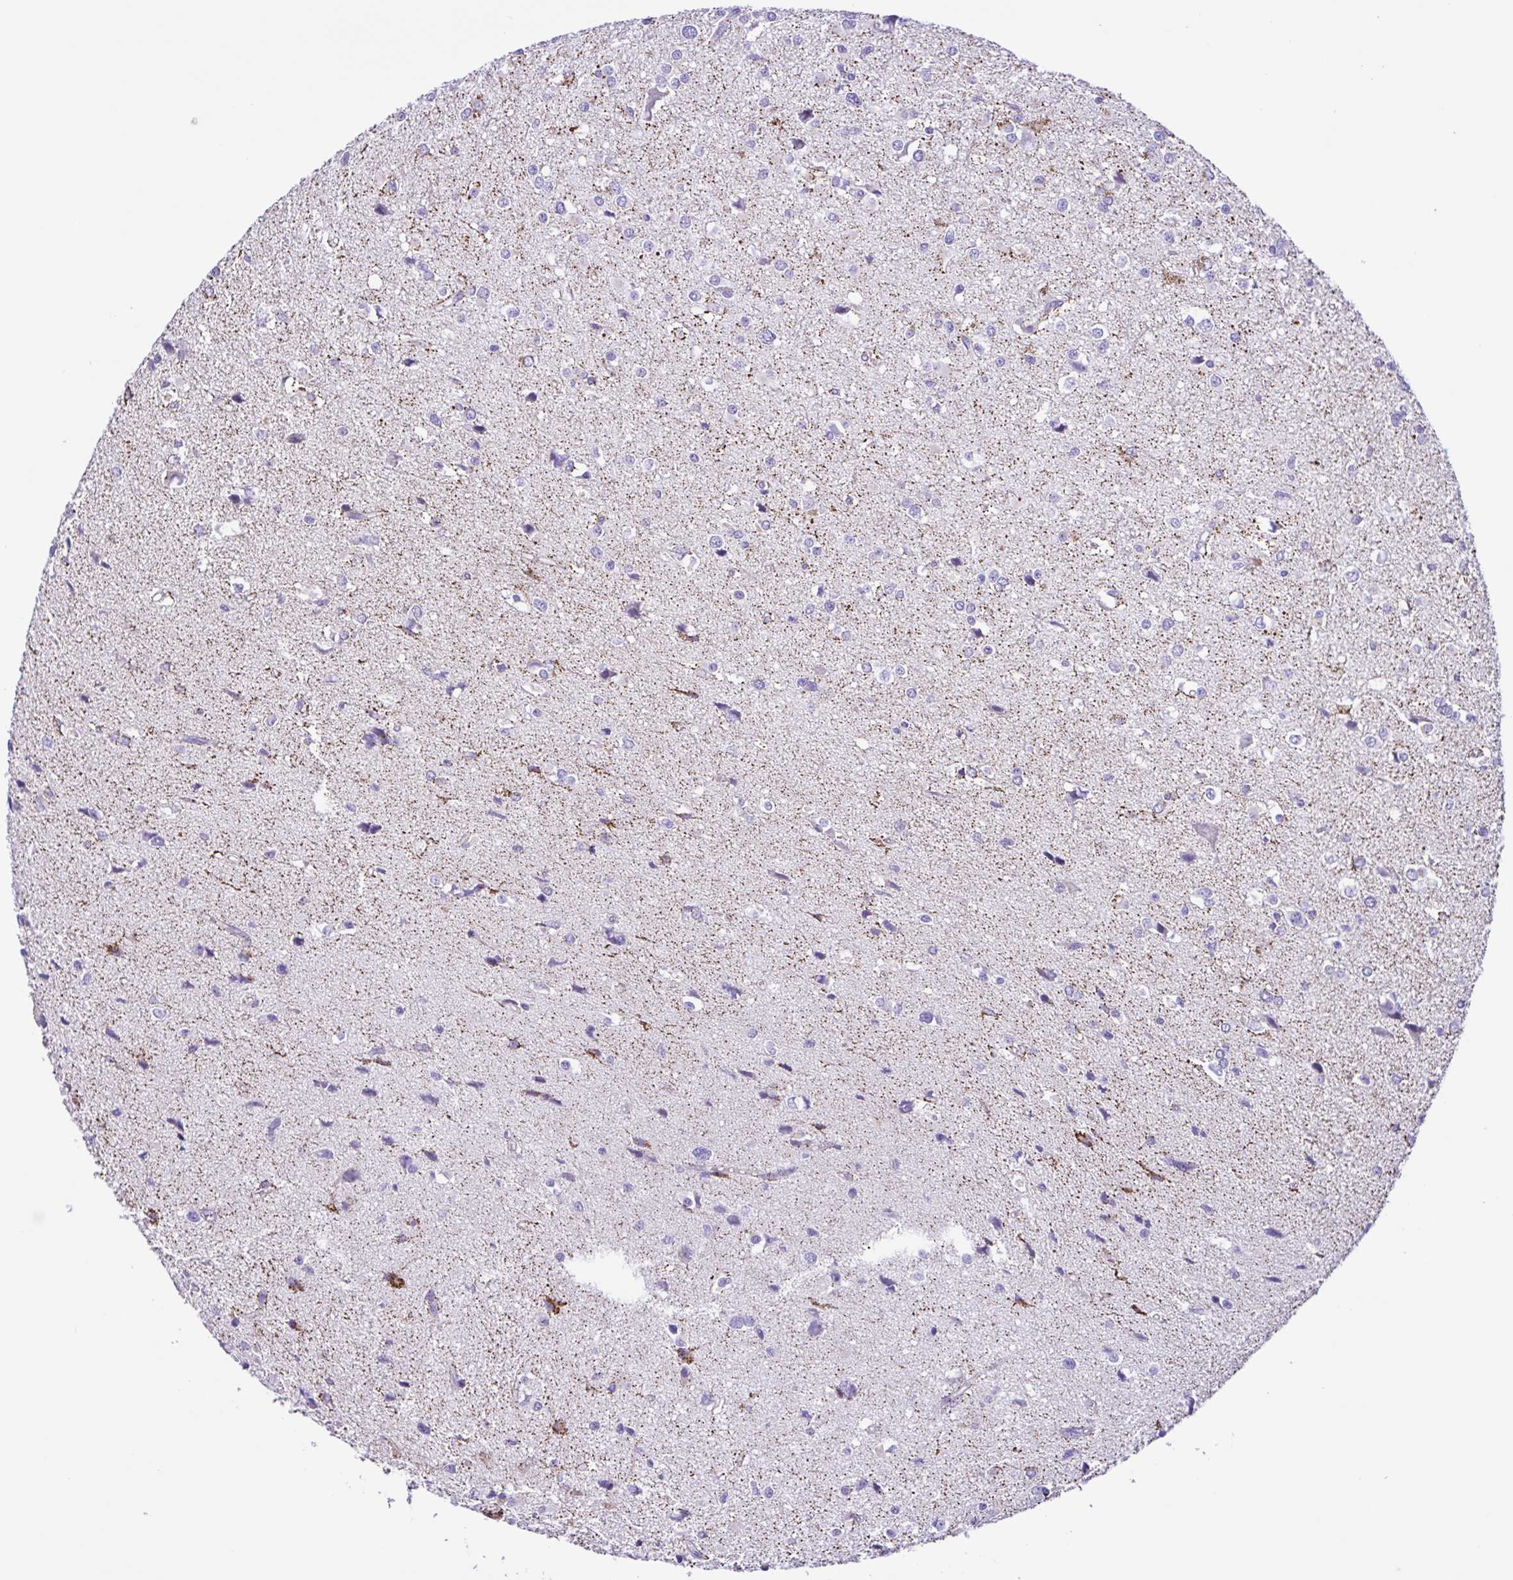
{"staining": {"intensity": "moderate", "quantity": "<25%", "location": "cytoplasmic/membranous"}, "tissue": "glioma", "cell_type": "Tumor cells", "image_type": "cancer", "snomed": [{"axis": "morphology", "description": "Glioma, malignant, High grade"}, {"axis": "topography", "description": "Brain"}], "caption": "Glioma stained with DAB IHC displays low levels of moderate cytoplasmic/membranous expression in approximately <25% of tumor cells.", "gene": "ISM2", "patient": {"sex": "male", "age": 54}}